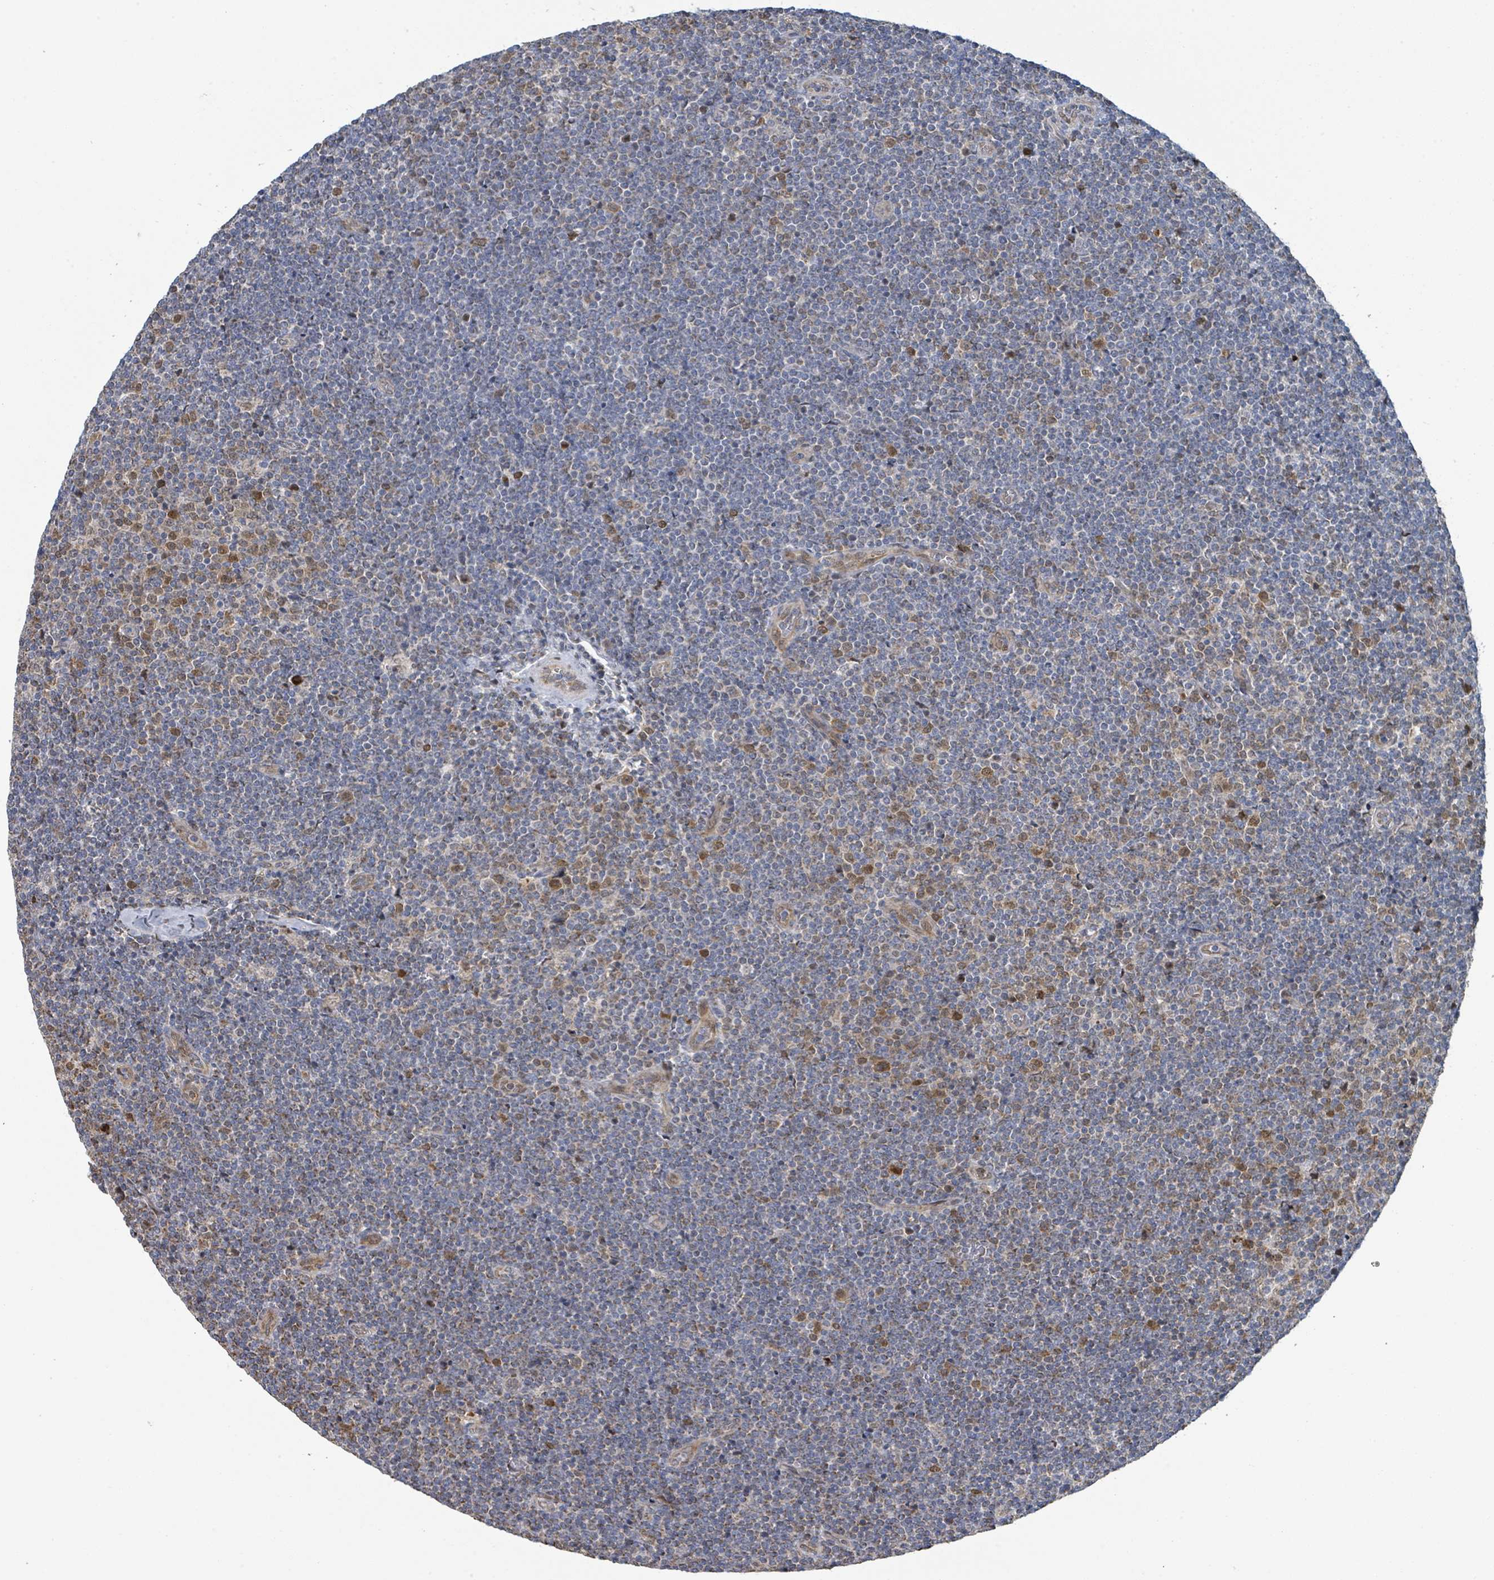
{"staining": {"intensity": "negative", "quantity": "none", "location": "none"}, "tissue": "lymphoma", "cell_type": "Tumor cells", "image_type": "cancer", "snomed": [{"axis": "morphology", "description": "Malignant lymphoma, non-Hodgkin's type, Low grade"}, {"axis": "topography", "description": "Lymph node"}], "caption": "Image shows no significant protein staining in tumor cells of malignant lymphoma, non-Hodgkin's type (low-grade).", "gene": "PSMB7", "patient": {"sex": "male", "age": 48}}